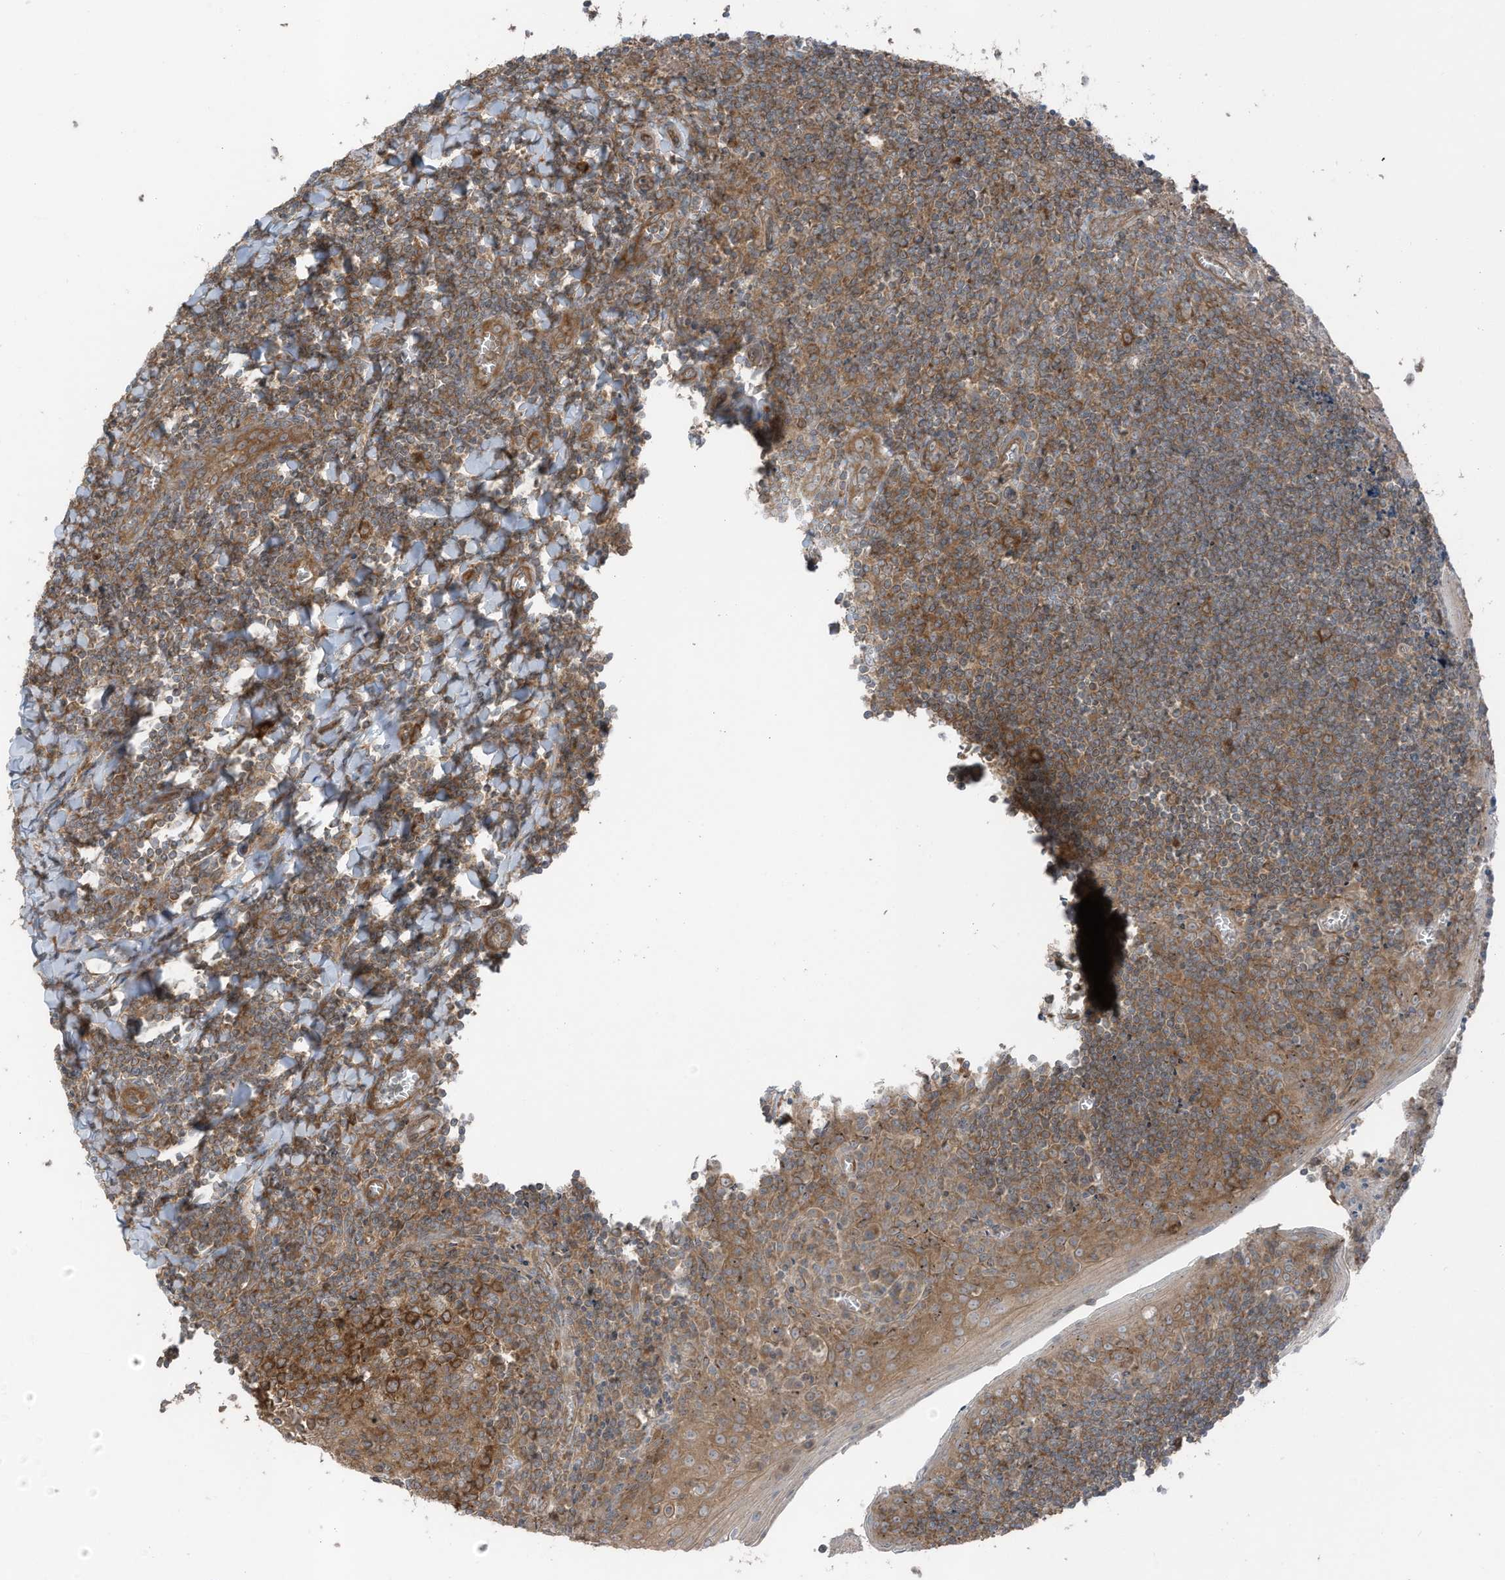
{"staining": {"intensity": "strong", "quantity": ">75%", "location": "cytoplasmic/membranous"}, "tissue": "tonsil", "cell_type": "Germinal center cells", "image_type": "normal", "snomed": [{"axis": "morphology", "description": "Normal tissue, NOS"}, {"axis": "topography", "description": "Tonsil"}], "caption": "Tonsil stained with IHC exhibits strong cytoplasmic/membranous positivity in approximately >75% of germinal center cells. The protein is stained brown, and the nuclei are stained in blue (DAB IHC with brightfield microscopy, high magnification).", "gene": "TXNDC9", "patient": {"sex": "male", "age": 27}}